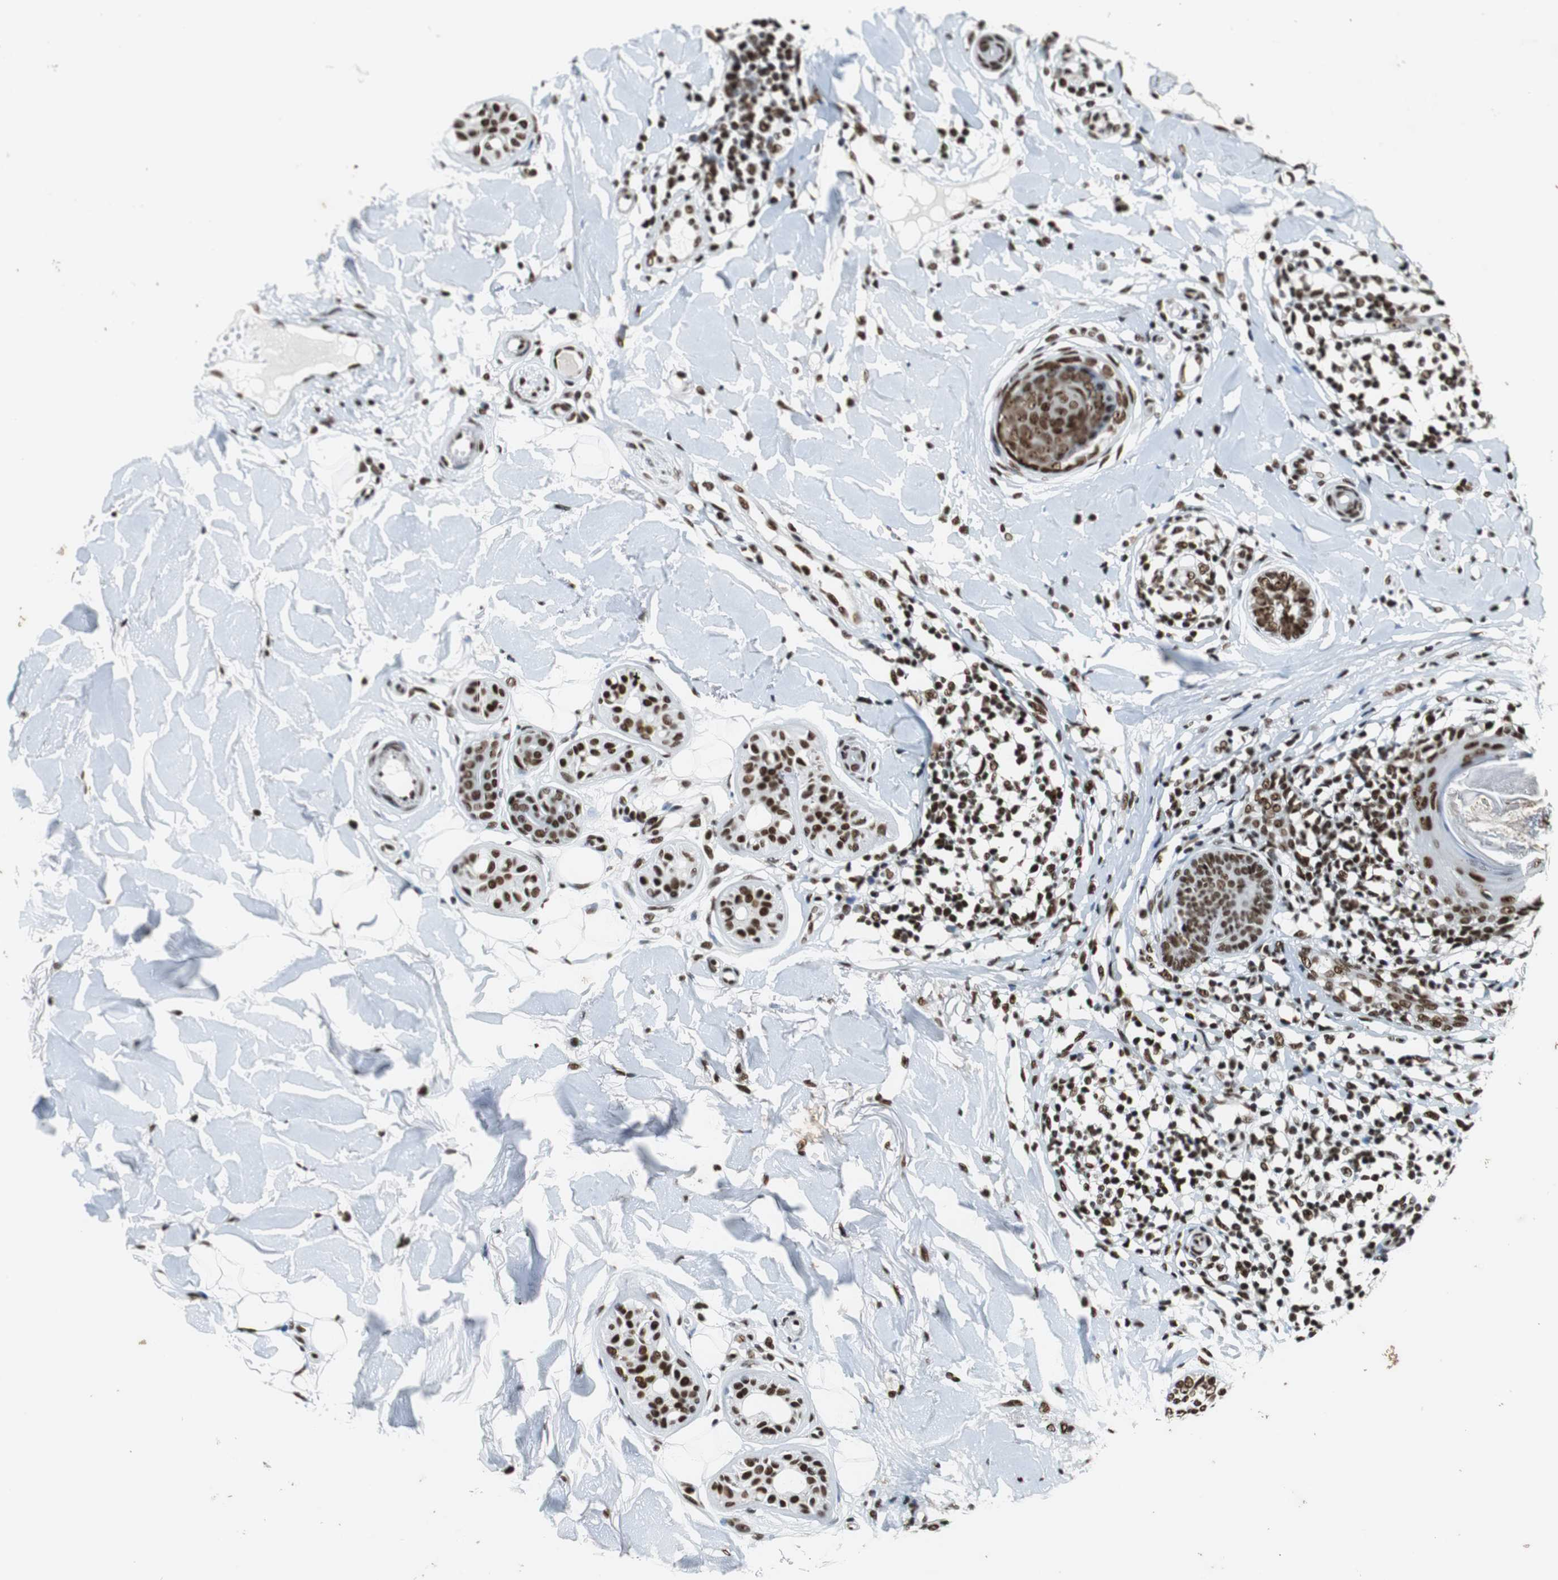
{"staining": {"intensity": "strong", "quantity": ">75%", "location": "nuclear"}, "tissue": "skin cancer", "cell_type": "Tumor cells", "image_type": "cancer", "snomed": [{"axis": "morphology", "description": "Basal cell carcinoma"}, {"axis": "topography", "description": "Skin"}], "caption": "A brown stain highlights strong nuclear staining of a protein in basal cell carcinoma (skin) tumor cells.", "gene": "PRKDC", "patient": {"sex": "female", "age": 58}}